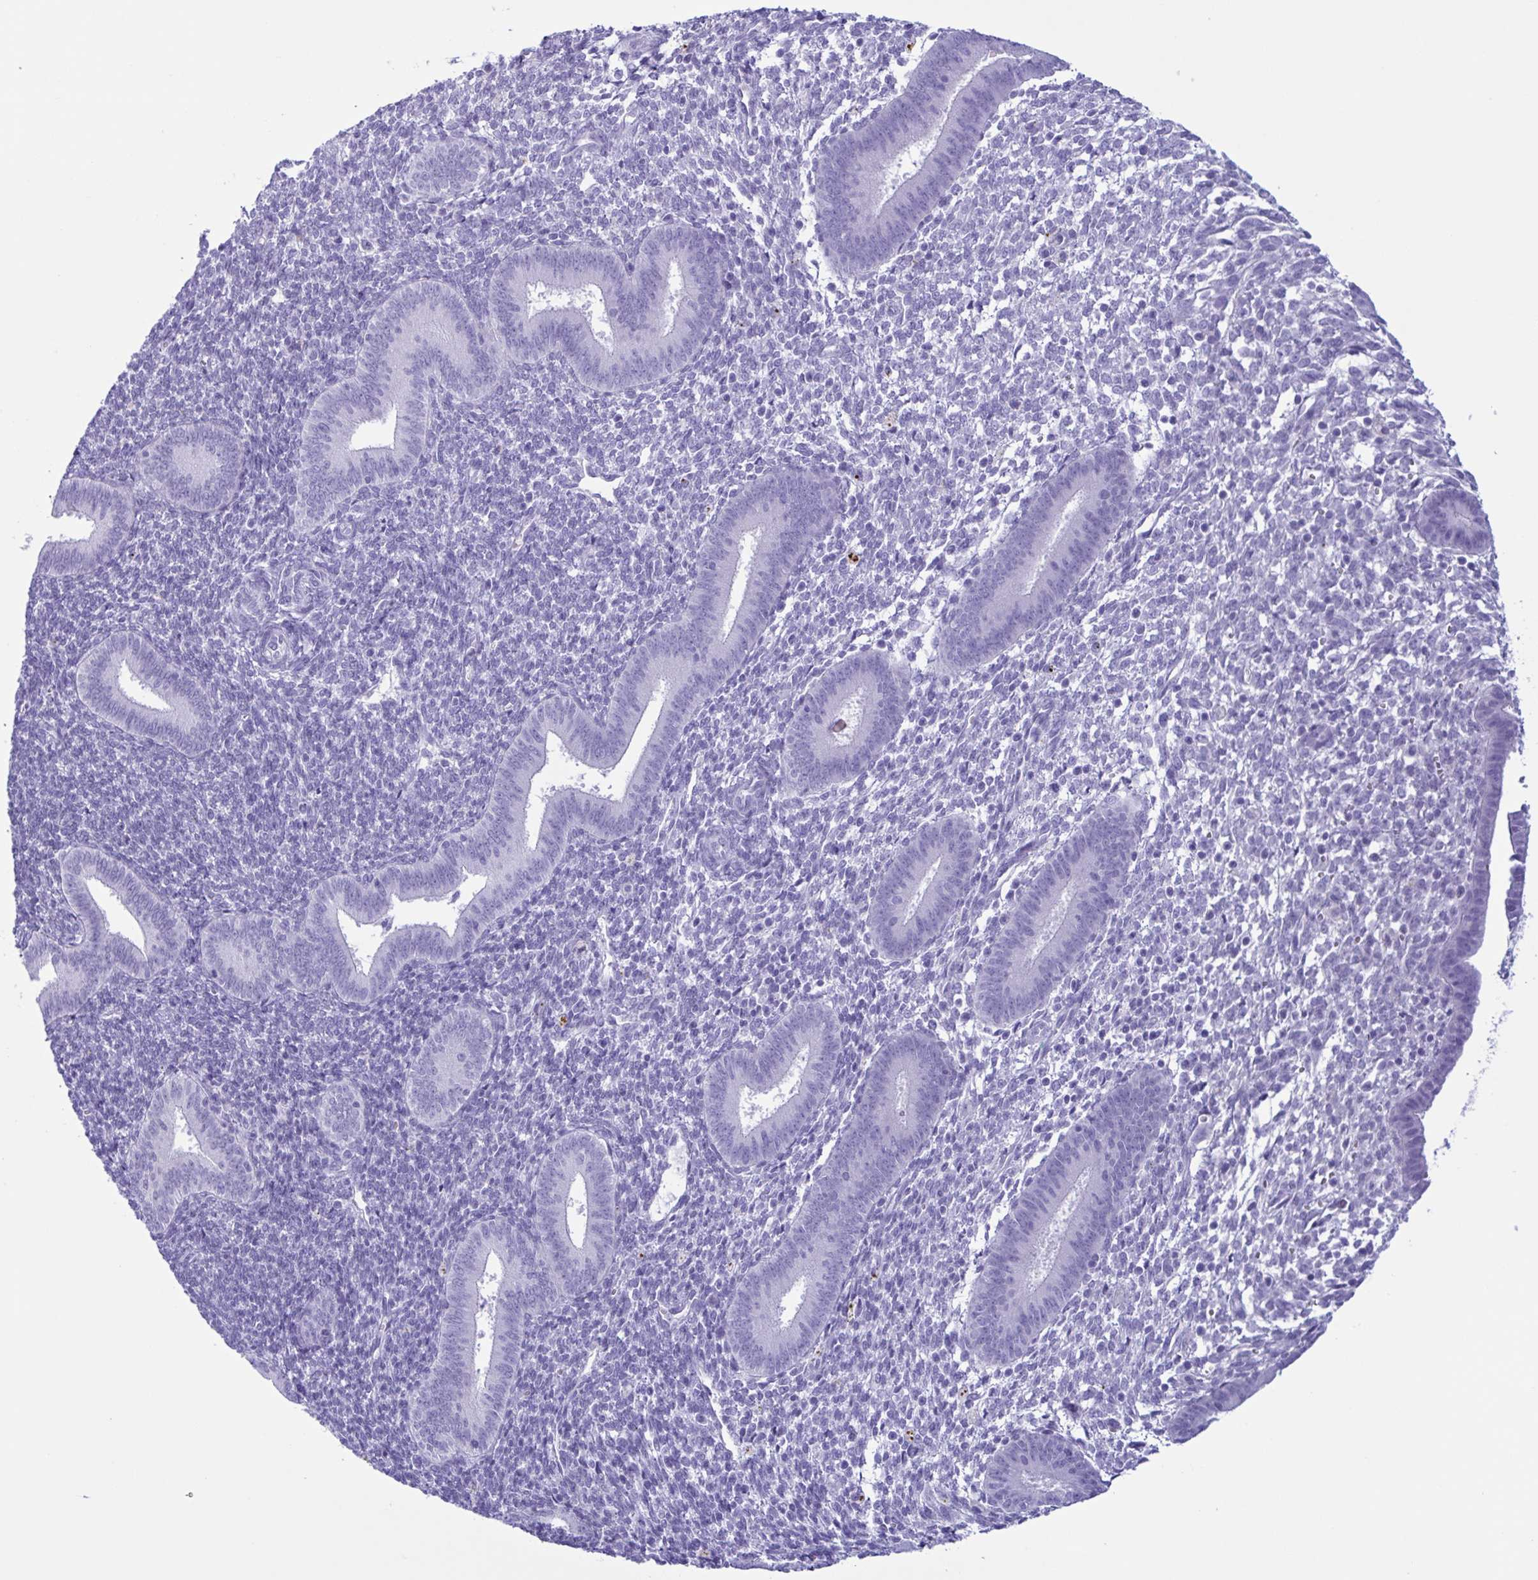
{"staining": {"intensity": "negative", "quantity": "none", "location": "none"}, "tissue": "endometrium", "cell_type": "Cells in endometrial stroma", "image_type": "normal", "snomed": [{"axis": "morphology", "description": "Normal tissue, NOS"}, {"axis": "topography", "description": "Endometrium"}], "caption": "Cells in endometrial stroma are negative for brown protein staining in benign endometrium. The staining was performed using DAB to visualize the protein expression in brown, while the nuclei were stained in blue with hematoxylin (Magnification: 20x).", "gene": "LTF", "patient": {"sex": "female", "age": 25}}